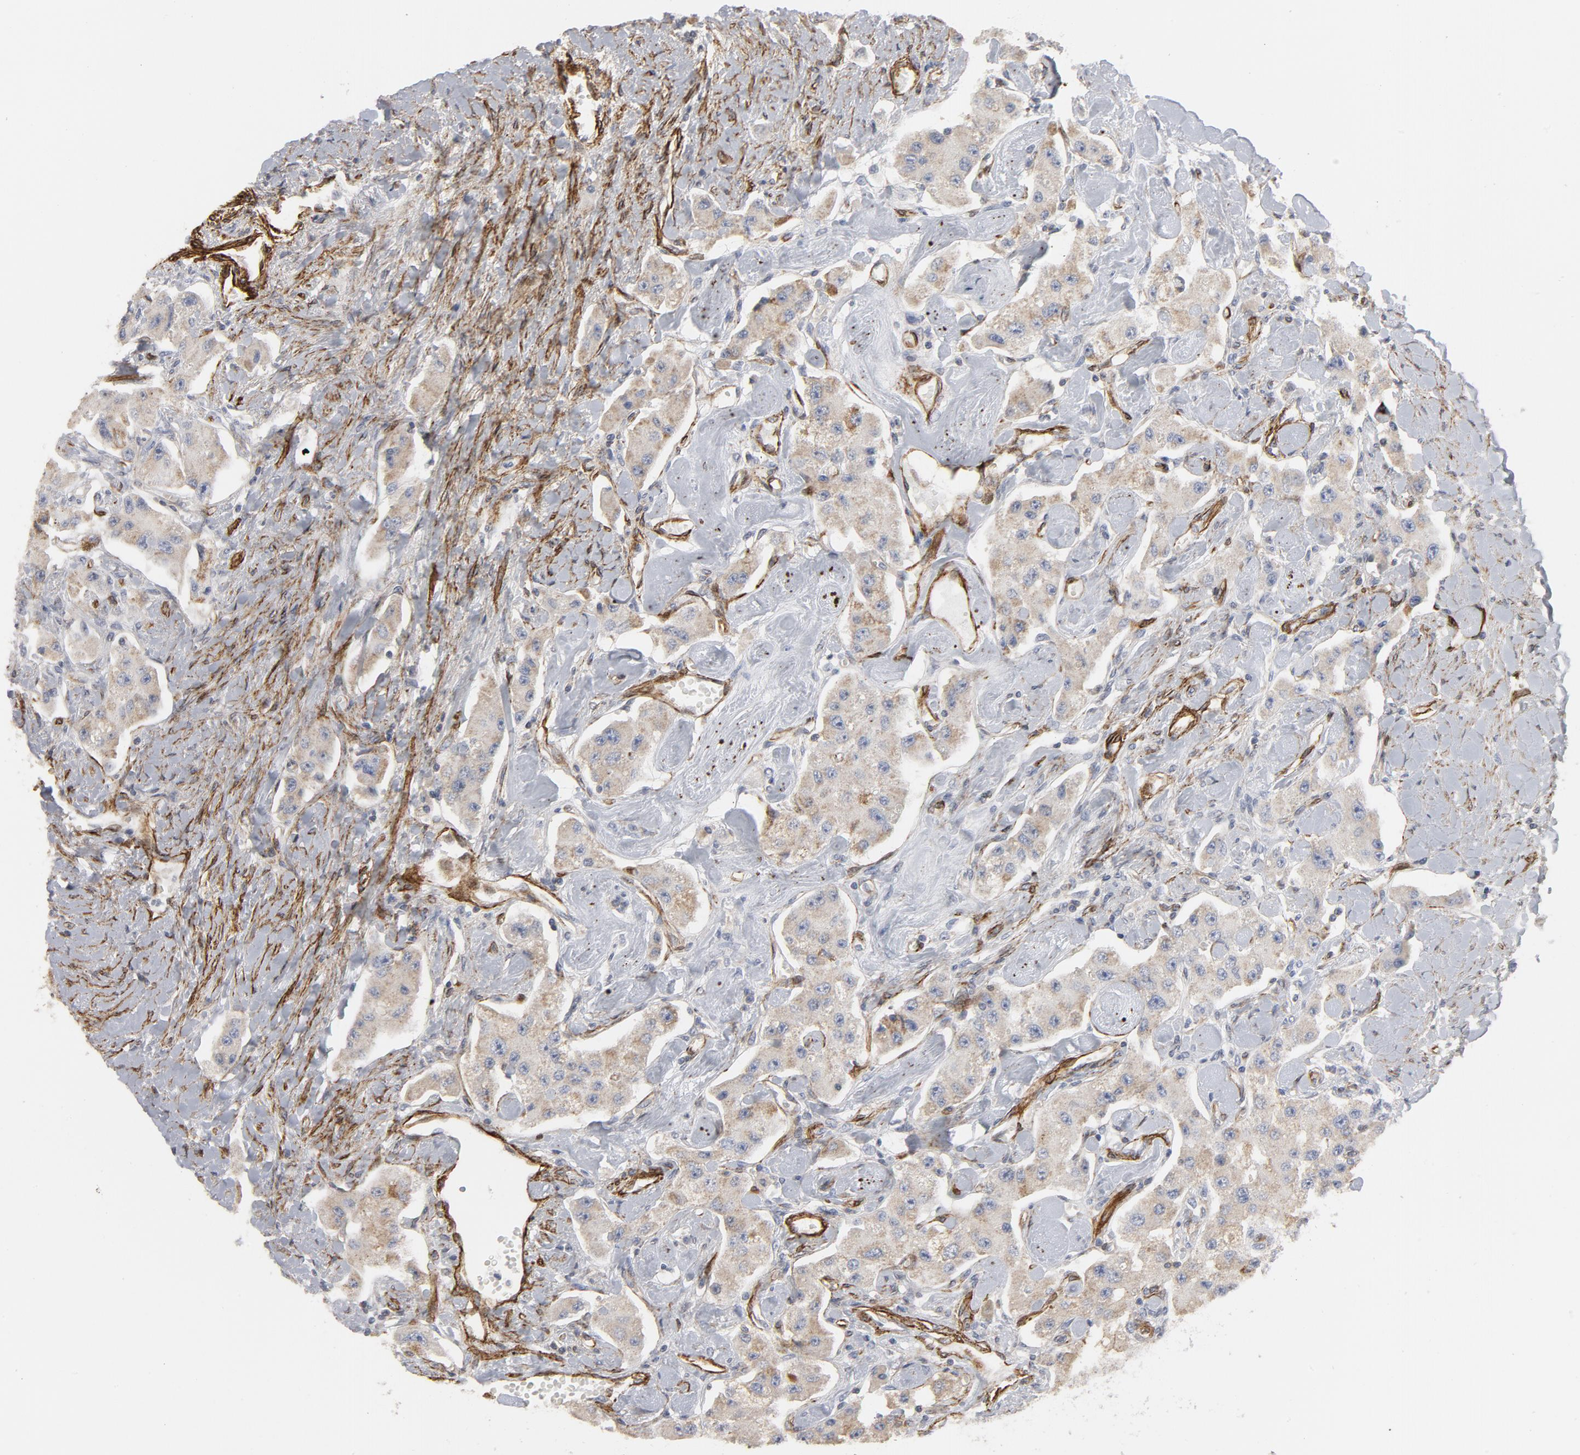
{"staining": {"intensity": "weak", "quantity": ">75%", "location": "cytoplasmic/membranous"}, "tissue": "carcinoid", "cell_type": "Tumor cells", "image_type": "cancer", "snomed": [{"axis": "morphology", "description": "Carcinoid, malignant, NOS"}, {"axis": "topography", "description": "Pancreas"}], "caption": "Protein expression analysis of carcinoid demonstrates weak cytoplasmic/membranous positivity in about >75% of tumor cells. (DAB (3,3'-diaminobenzidine) = brown stain, brightfield microscopy at high magnification).", "gene": "GNG2", "patient": {"sex": "male", "age": 41}}